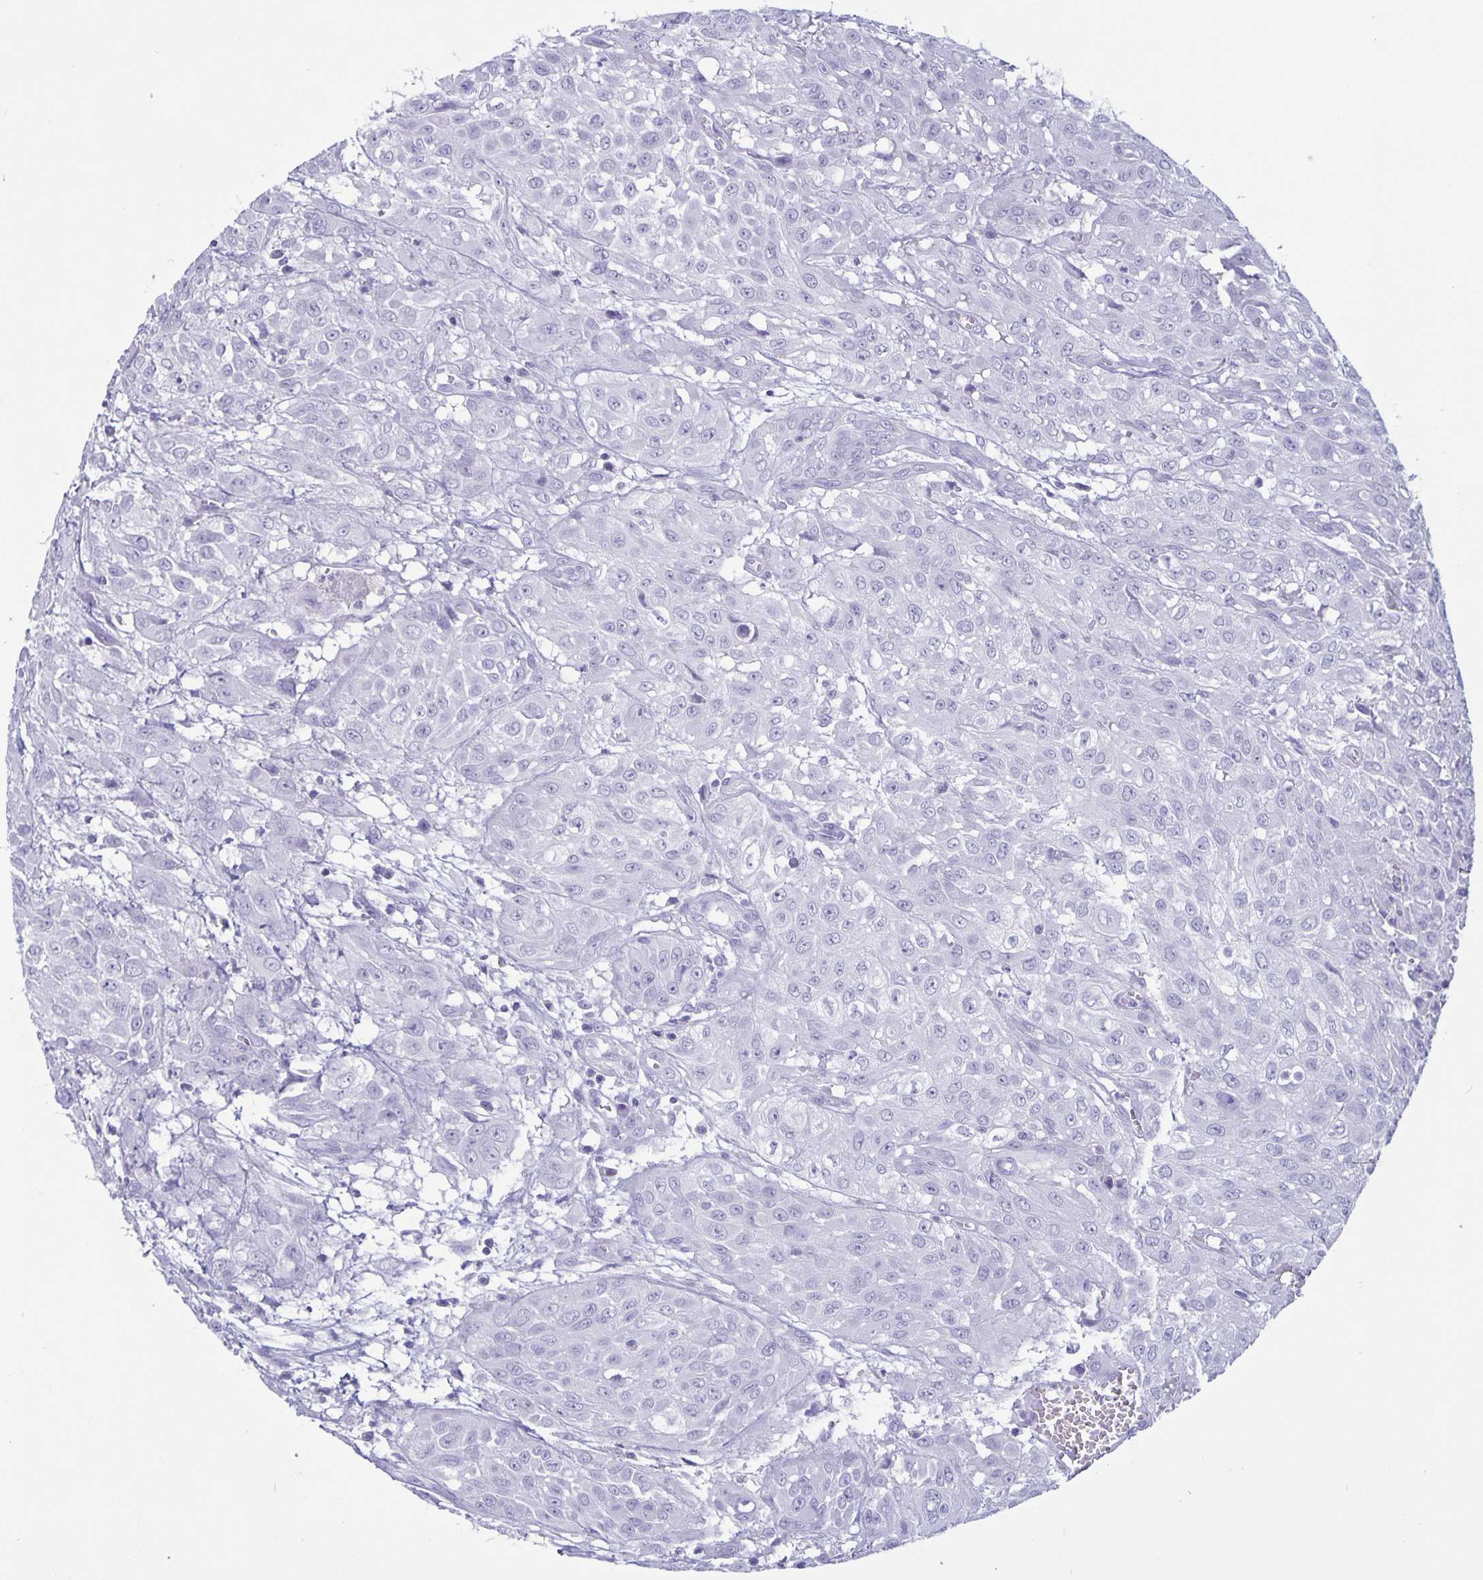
{"staining": {"intensity": "negative", "quantity": "none", "location": "none"}, "tissue": "urothelial cancer", "cell_type": "Tumor cells", "image_type": "cancer", "snomed": [{"axis": "morphology", "description": "Urothelial carcinoma, High grade"}, {"axis": "topography", "description": "Urinary bladder"}], "caption": "This is an immunohistochemistry (IHC) histopathology image of human high-grade urothelial carcinoma. There is no positivity in tumor cells.", "gene": "BPIFA3", "patient": {"sex": "male", "age": 57}}